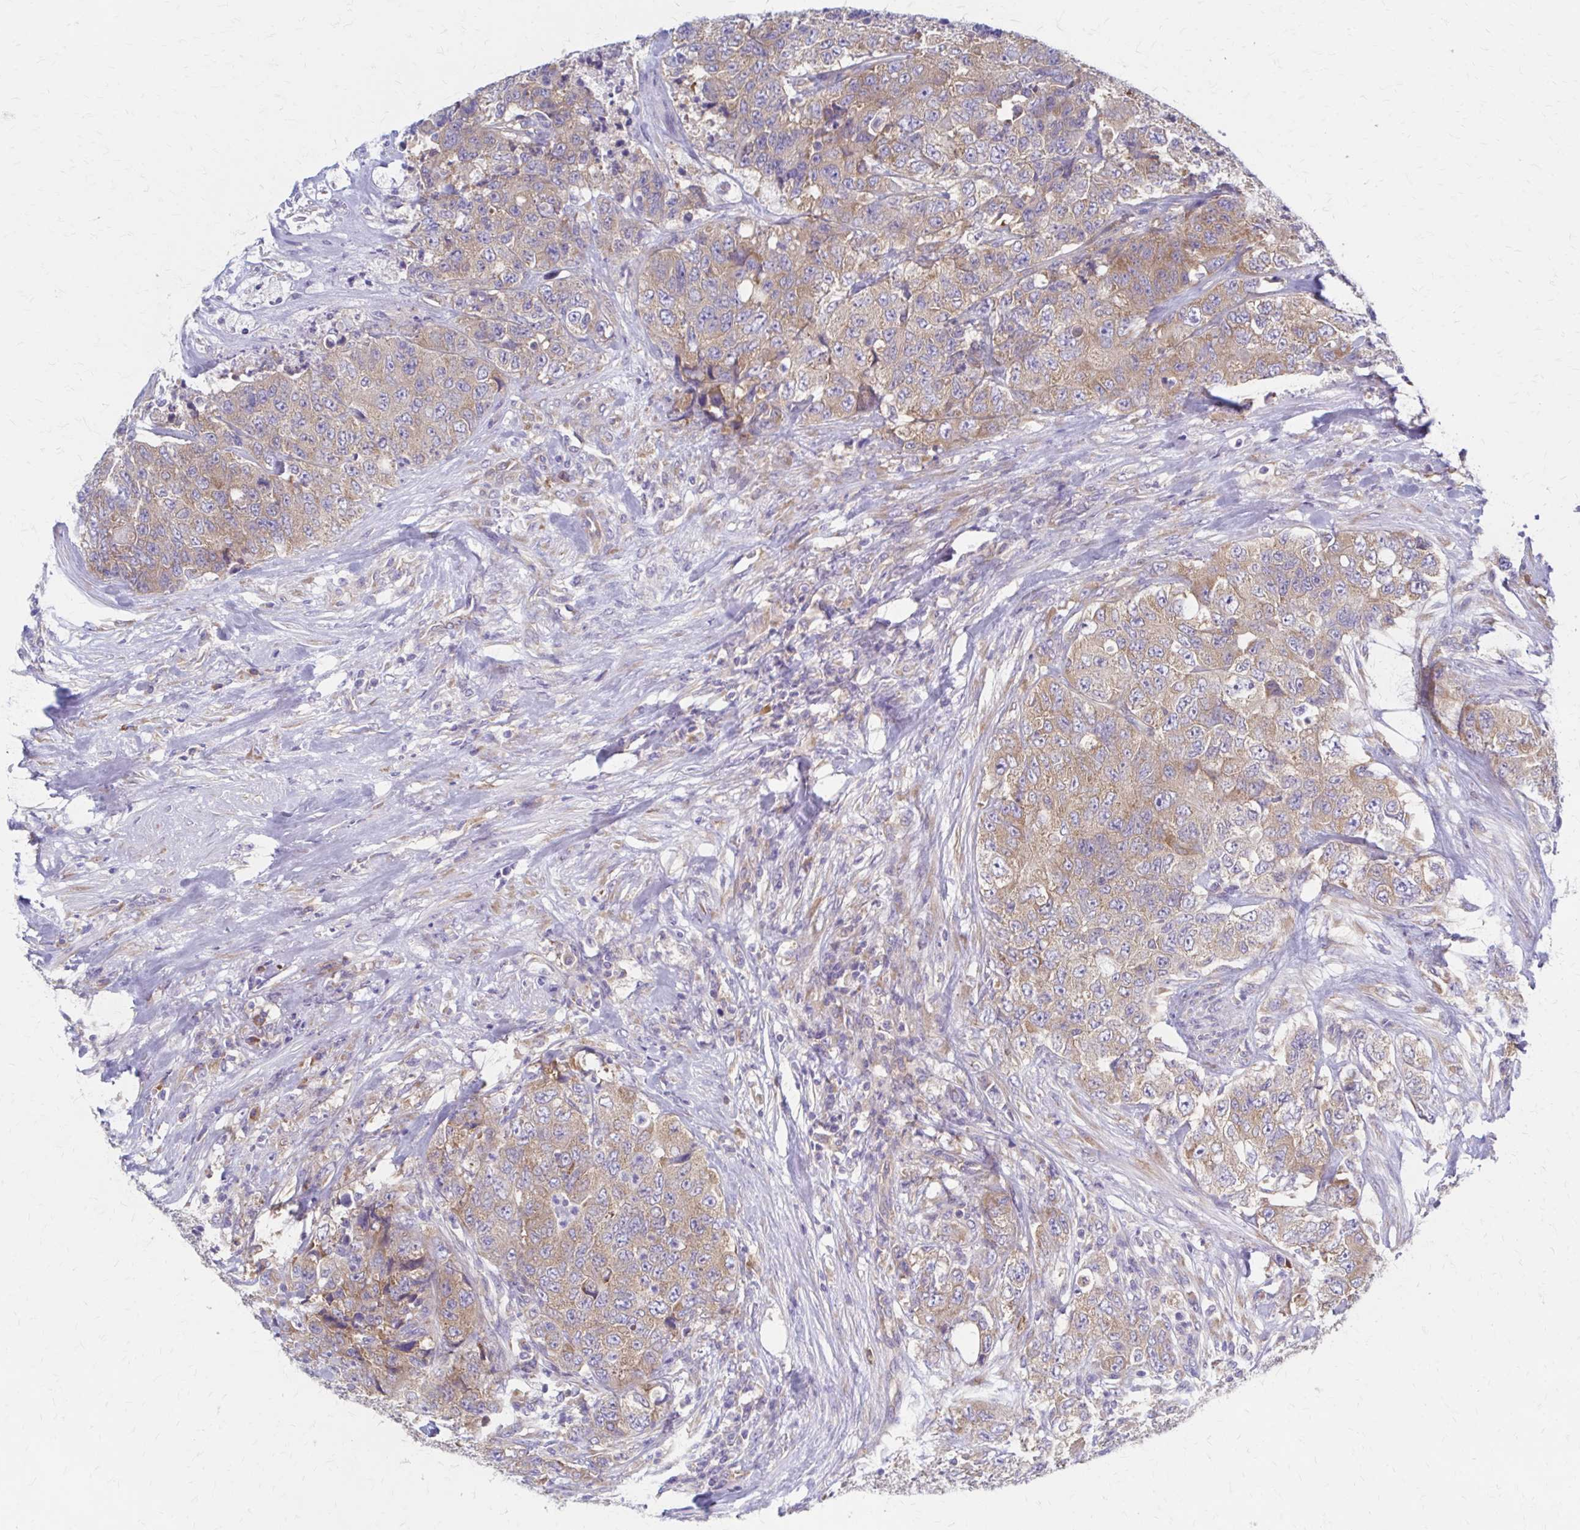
{"staining": {"intensity": "moderate", "quantity": ">75%", "location": "cytoplasmic/membranous"}, "tissue": "urothelial cancer", "cell_type": "Tumor cells", "image_type": "cancer", "snomed": [{"axis": "morphology", "description": "Urothelial carcinoma, High grade"}, {"axis": "topography", "description": "Urinary bladder"}], "caption": "Immunohistochemical staining of urothelial cancer shows medium levels of moderate cytoplasmic/membranous positivity in about >75% of tumor cells. The staining was performed using DAB to visualize the protein expression in brown, while the nuclei were stained in blue with hematoxylin (Magnification: 20x).", "gene": "RPL27A", "patient": {"sex": "female", "age": 78}}